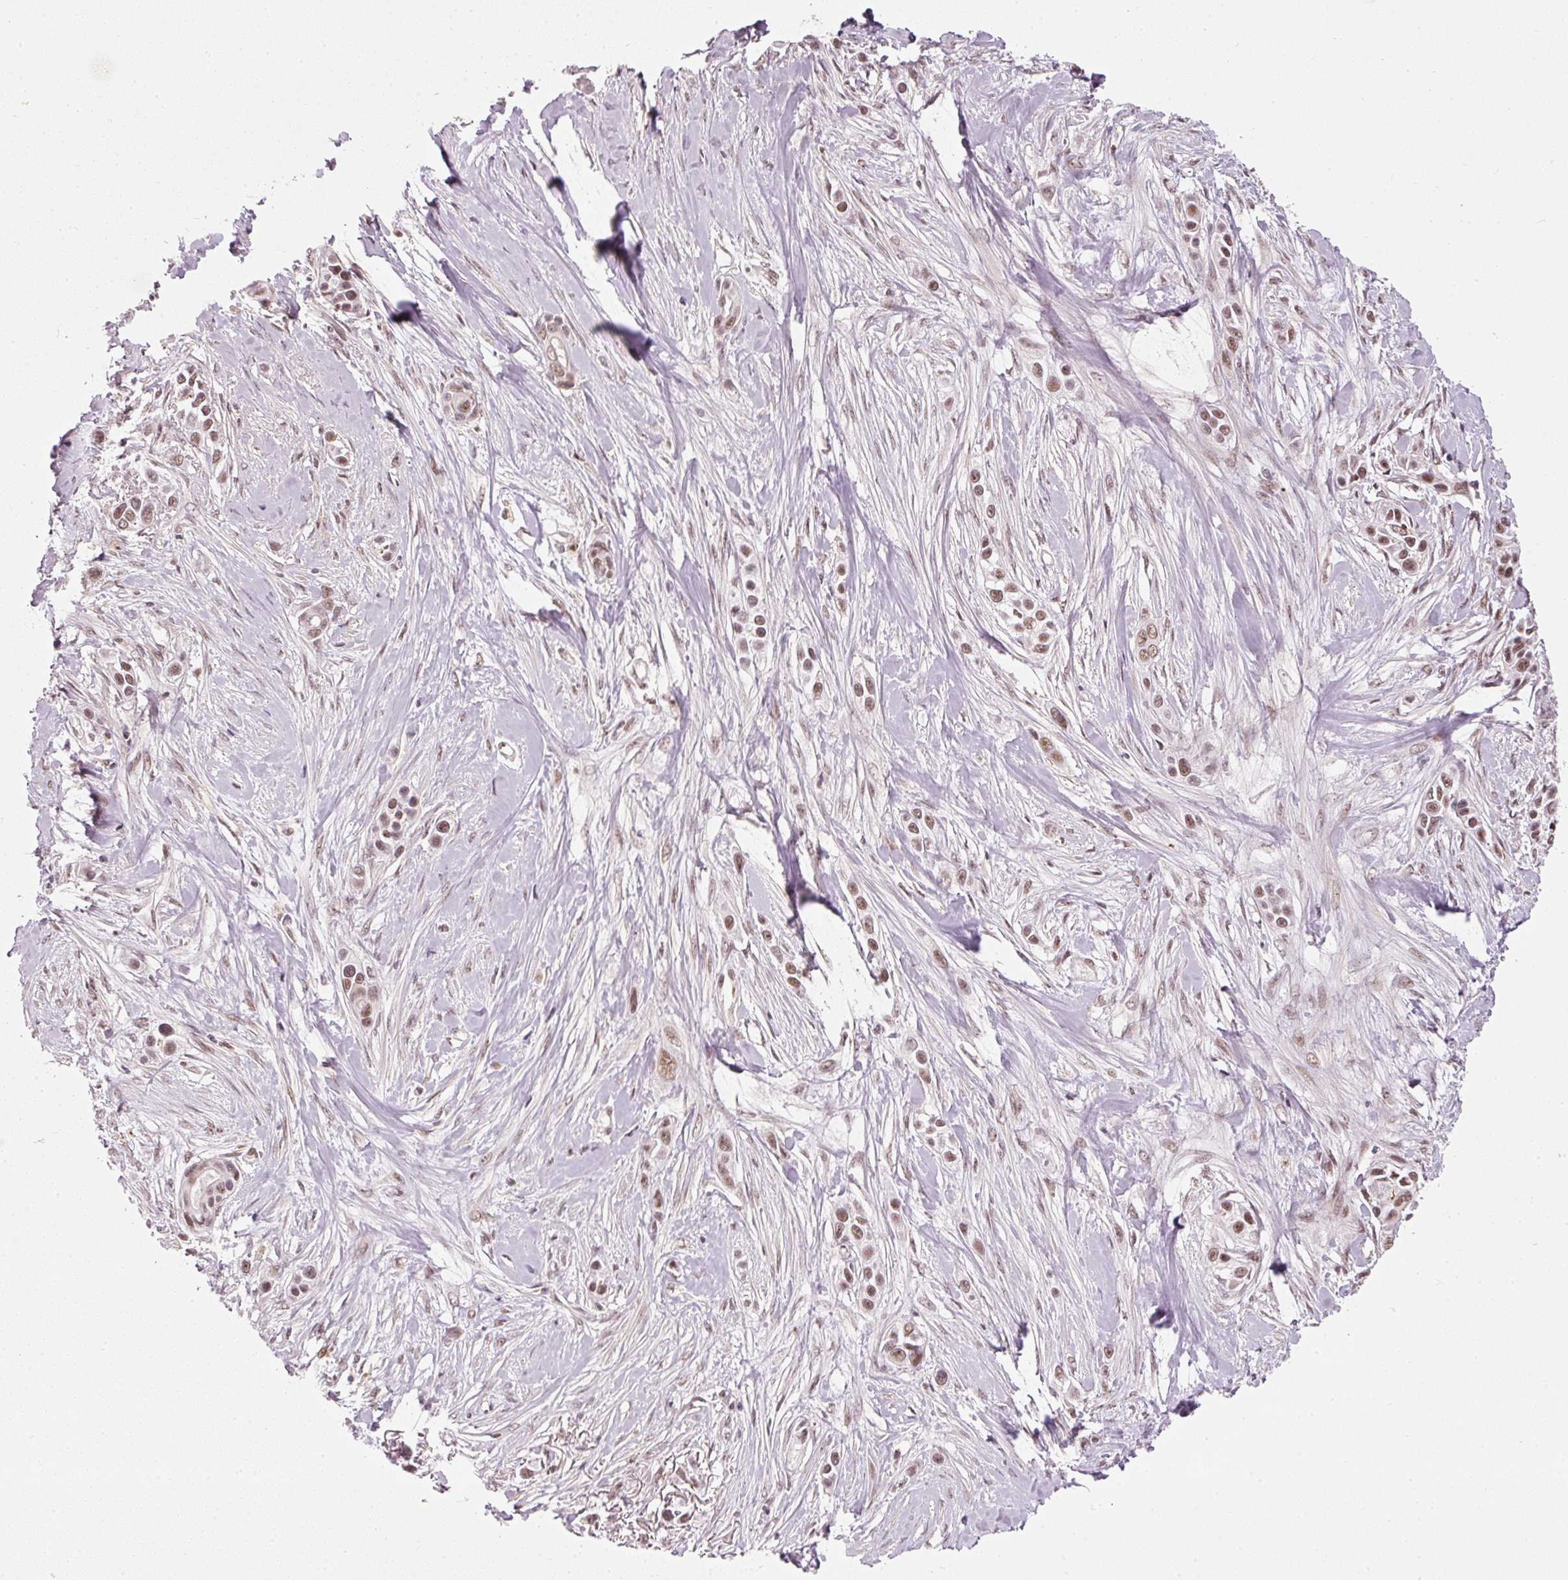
{"staining": {"intensity": "moderate", "quantity": ">75%", "location": "nuclear"}, "tissue": "skin cancer", "cell_type": "Tumor cells", "image_type": "cancer", "snomed": [{"axis": "morphology", "description": "Squamous cell carcinoma, NOS"}, {"axis": "topography", "description": "Skin"}], "caption": "DAB (3,3'-diaminobenzidine) immunohistochemical staining of squamous cell carcinoma (skin) reveals moderate nuclear protein expression in about >75% of tumor cells.", "gene": "THOC6", "patient": {"sex": "female", "age": 69}}